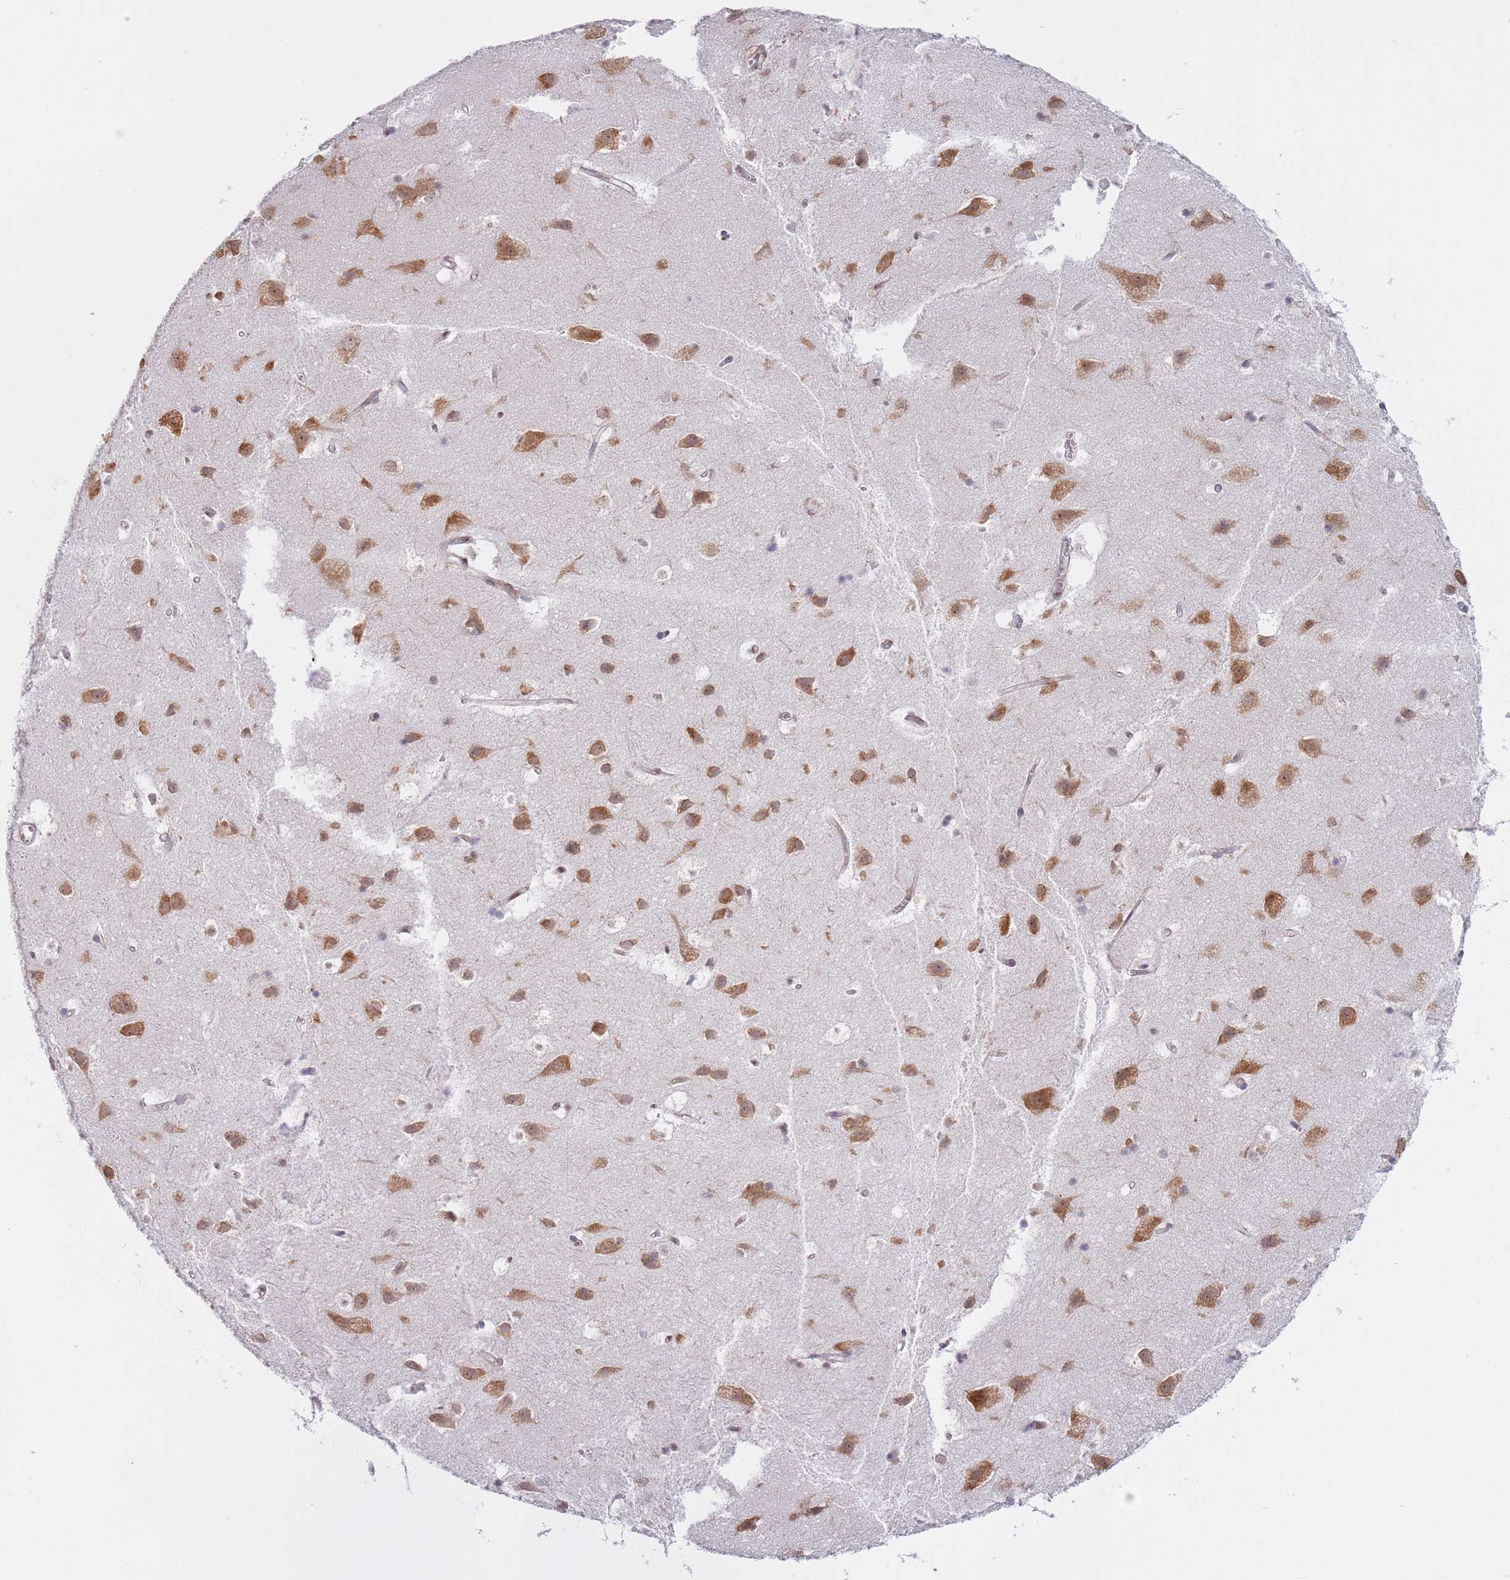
{"staining": {"intensity": "negative", "quantity": "none", "location": "none"}, "tissue": "cerebral cortex", "cell_type": "Endothelial cells", "image_type": "normal", "snomed": [{"axis": "morphology", "description": "Normal tissue, NOS"}, {"axis": "topography", "description": "Cerebral cortex"}], "caption": "Endothelial cells show no significant expression in normal cerebral cortex. (DAB immunohistochemistry (IHC) with hematoxylin counter stain).", "gene": "SLC25A32", "patient": {"sex": "male", "age": 54}}